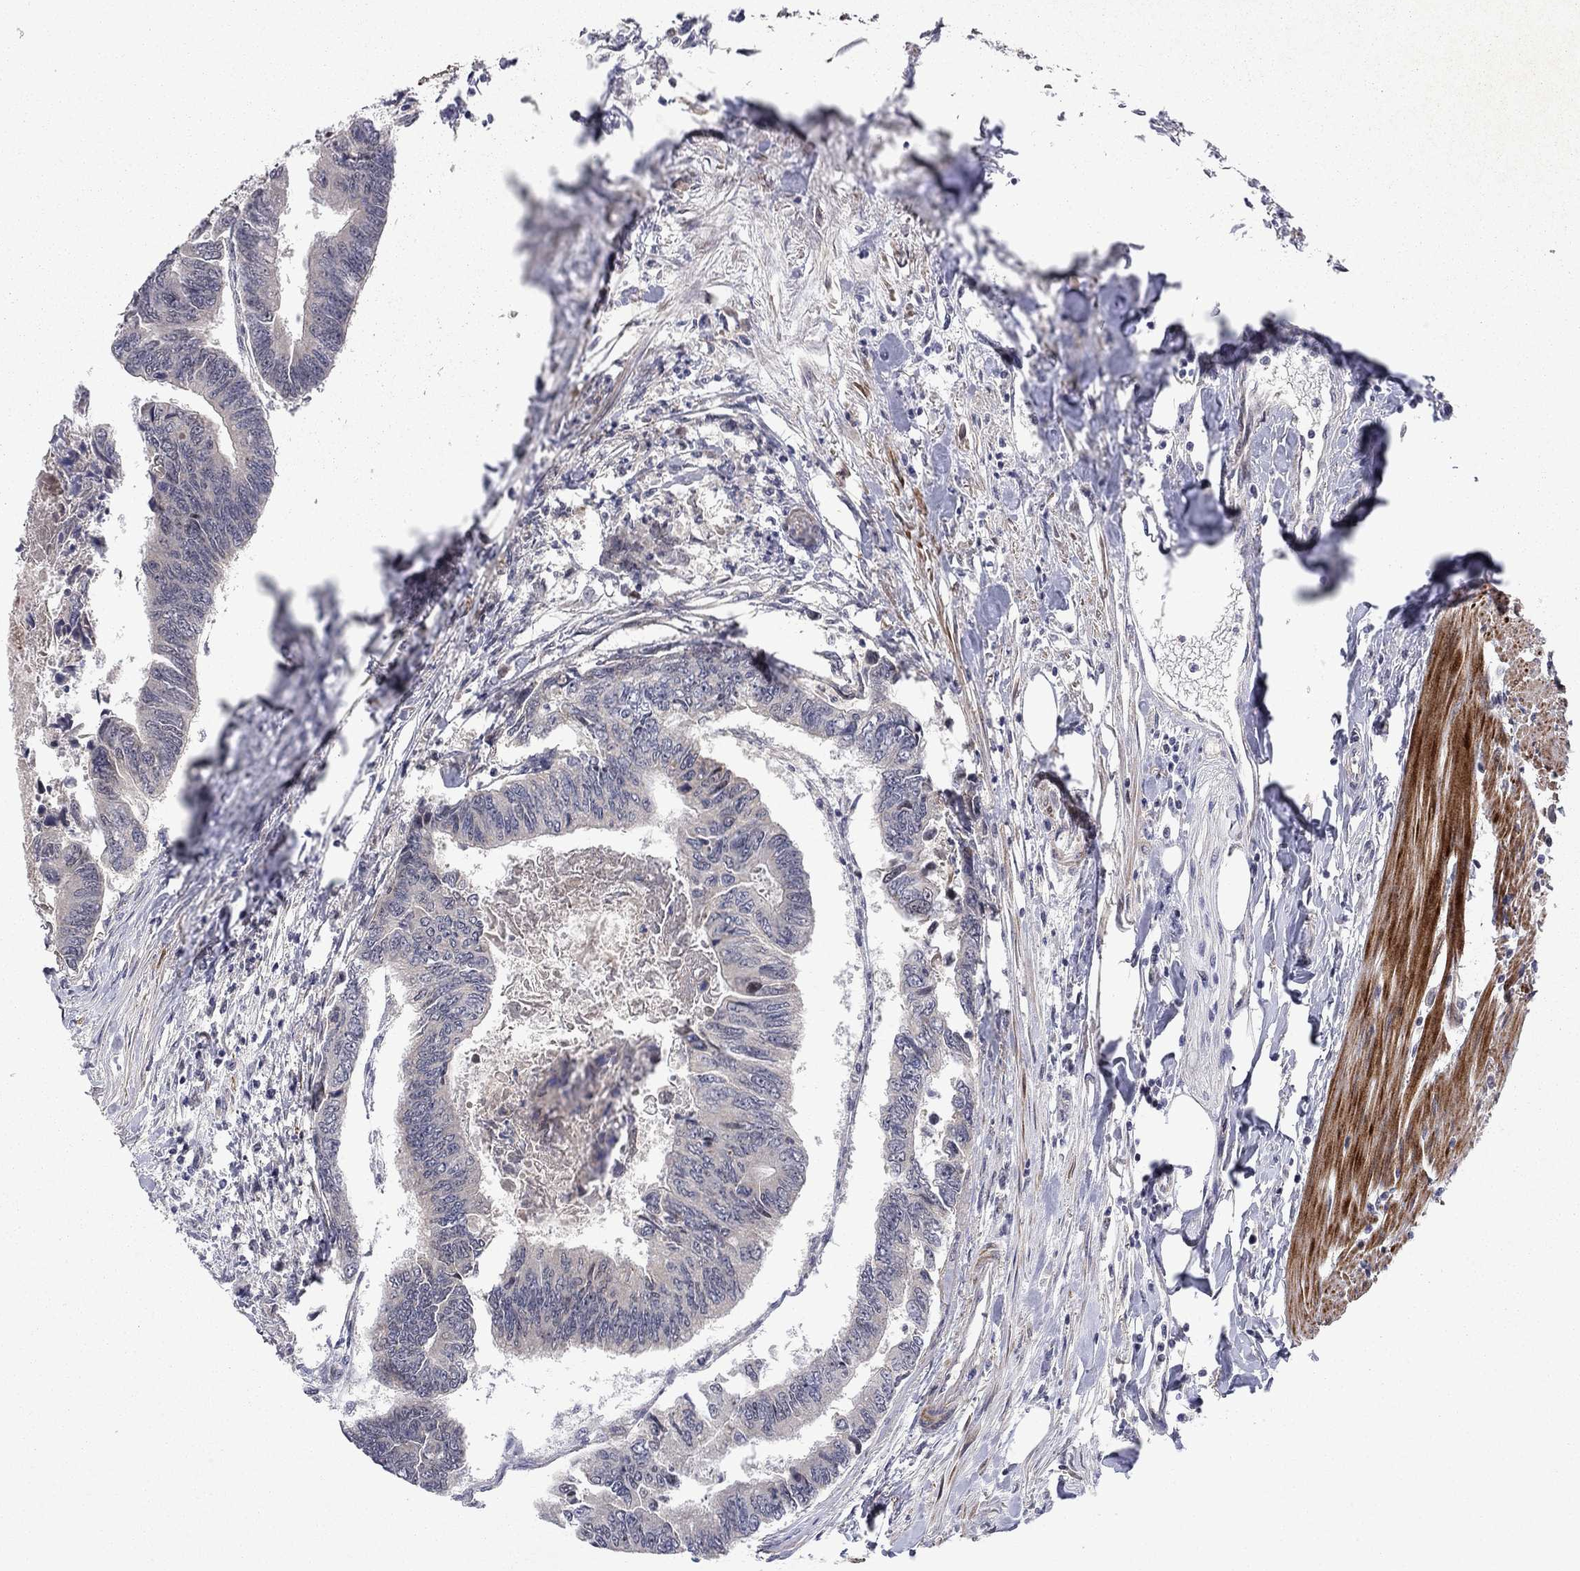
{"staining": {"intensity": "negative", "quantity": "none", "location": "none"}, "tissue": "colorectal cancer", "cell_type": "Tumor cells", "image_type": "cancer", "snomed": [{"axis": "morphology", "description": "Adenocarcinoma, NOS"}, {"axis": "topography", "description": "Colon"}], "caption": "An immunohistochemistry photomicrograph of colorectal cancer (adenocarcinoma) is shown. There is no staining in tumor cells of colorectal cancer (adenocarcinoma).", "gene": "IDS", "patient": {"sex": "female", "age": 65}}